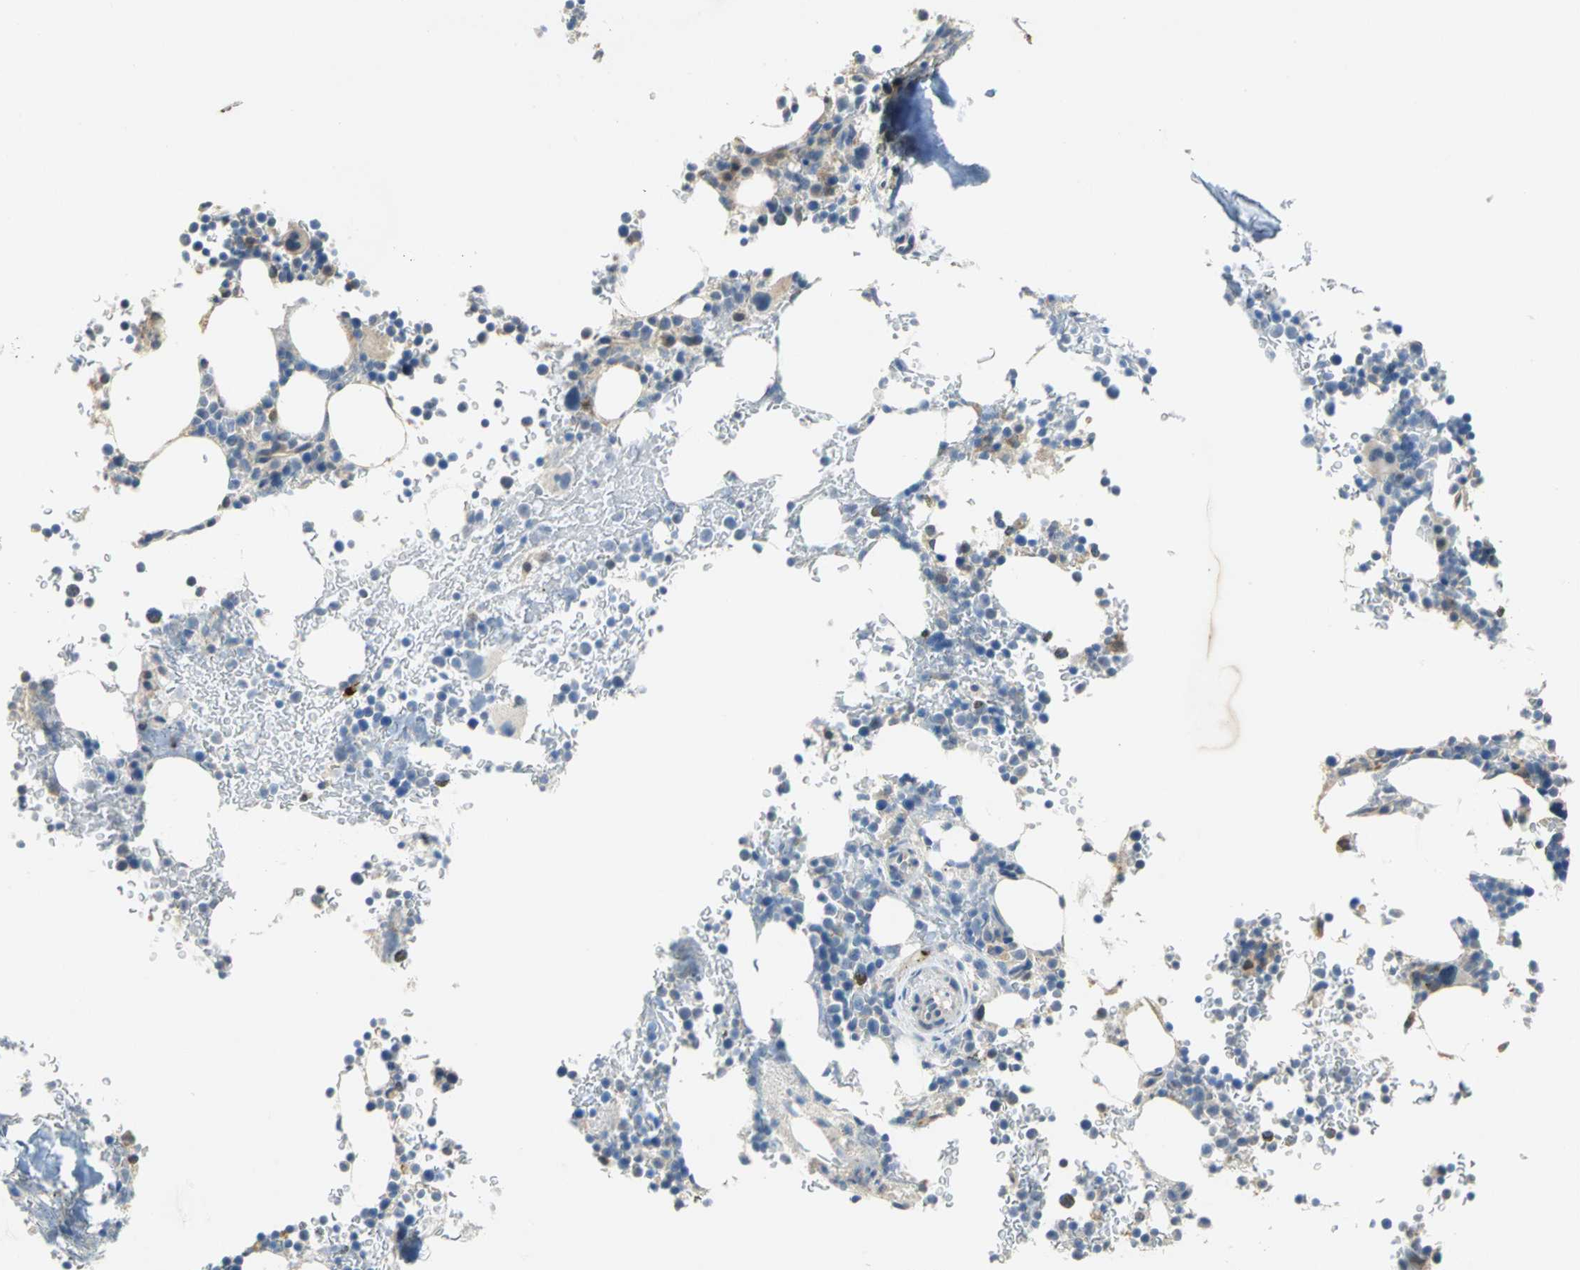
{"staining": {"intensity": "negative", "quantity": "none", "location": "none"}, "tissue": "bone marrow", "cell_type": "Hematopoietic cells", "image_type": "normal", "snomed": [{"axis": "morphology", "description": "Normal tissue, NOS"}, {"axis": "topography", "description": "Bone marrow"}], "caption": "Hematopoietic cells are negative for brown protein staining in benign bone marrow.", "gene": "IL17RB", "patient": {"sex": "female", "age": 73}}